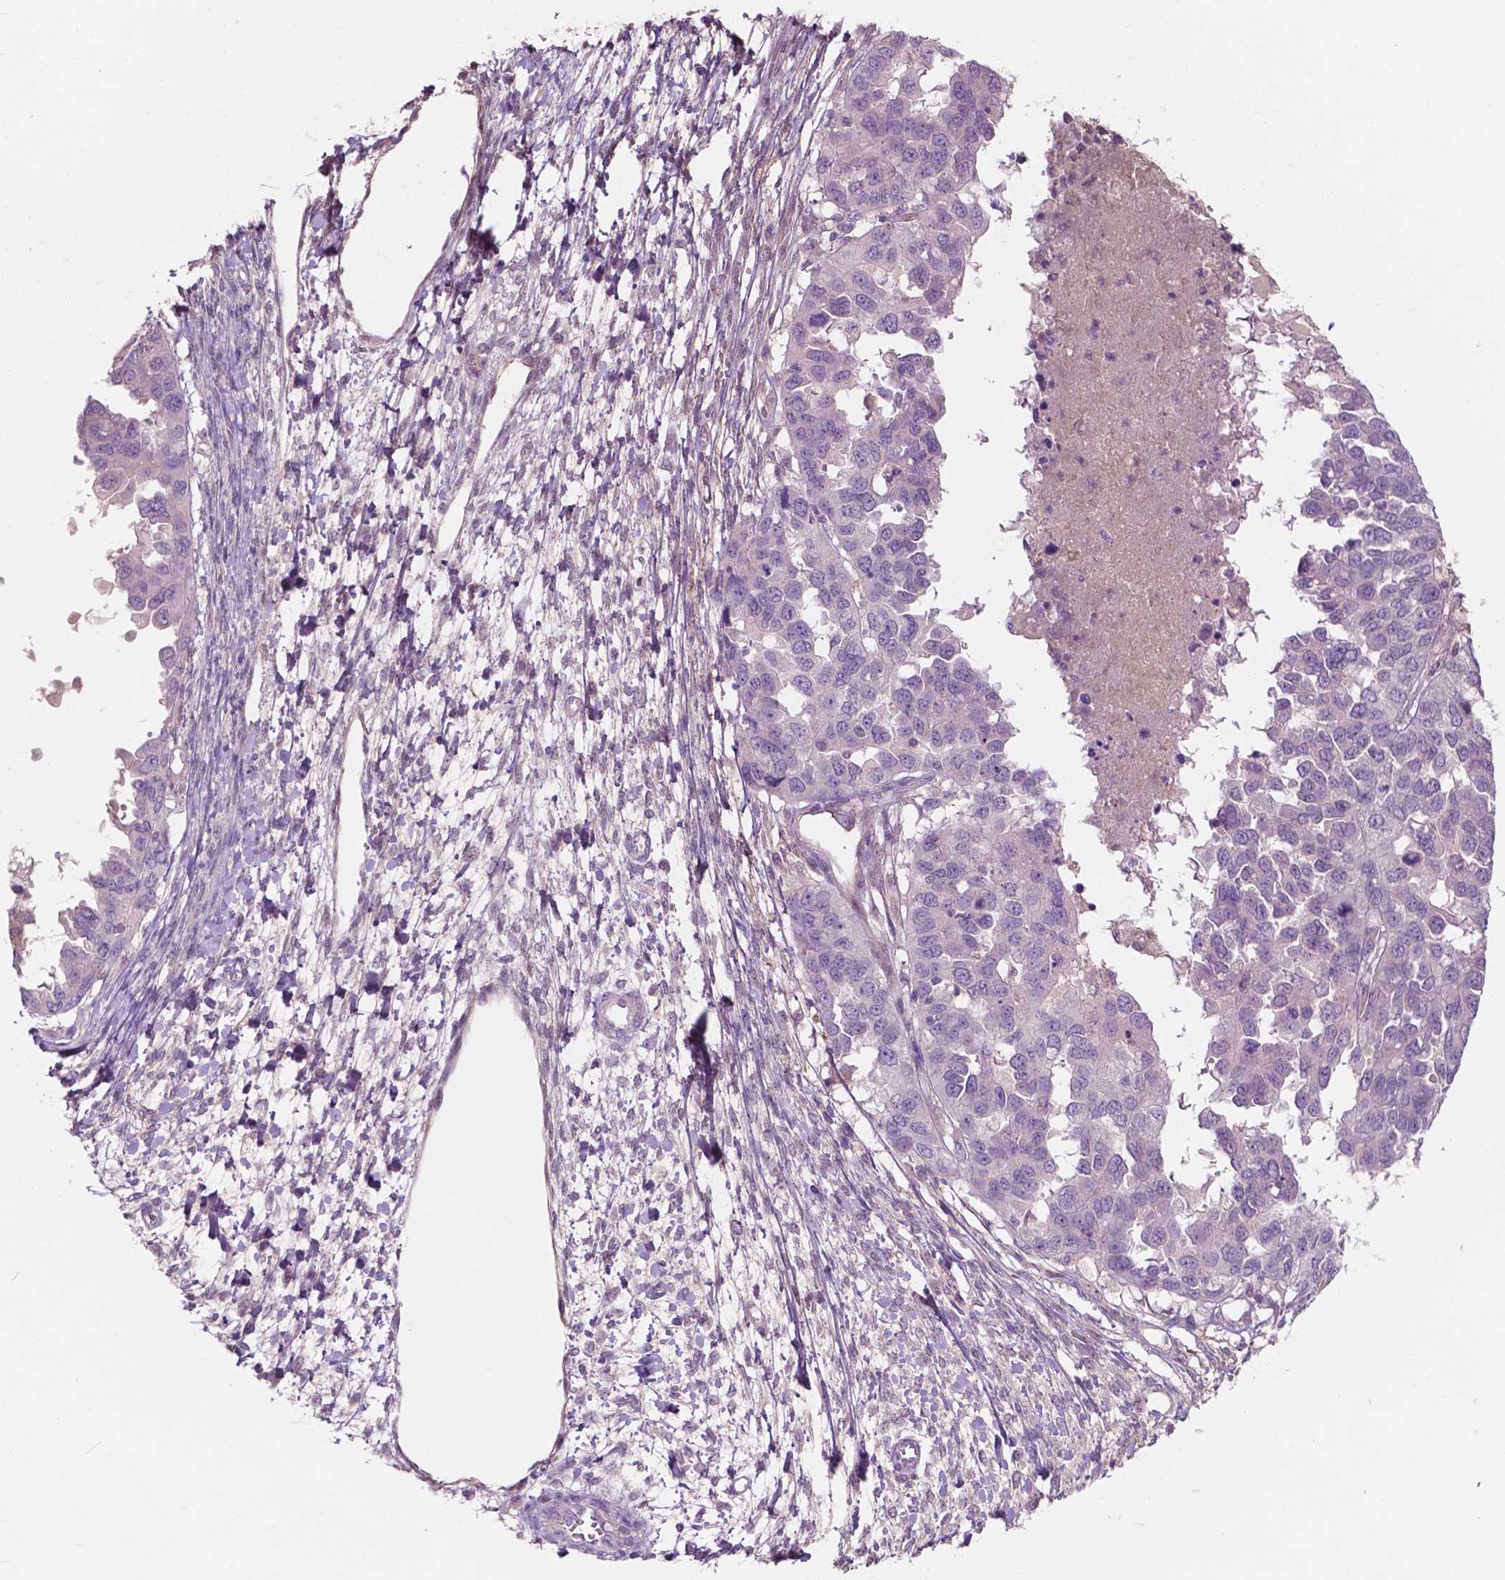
{"staining": {"intensity": "negative", "quantity": "none", "location": "none"}, "tissue": "ovarian cancer", "cell_type": "Tumor cells", "image_type": "cancer", "snomed": [{"axis": "morphology", "description": "Cystadenocarcinoma, serous, NOS"}, {"axis": "topography", "description": "Ovary"}], "caption": "Ovarian cancer (serous cystadenocarcinoma) was stained to show a protein in brown. There is no significant positivity in tumor cells.", "gene": "GPR37", "patient": {"sex": "female", "age": 53}}